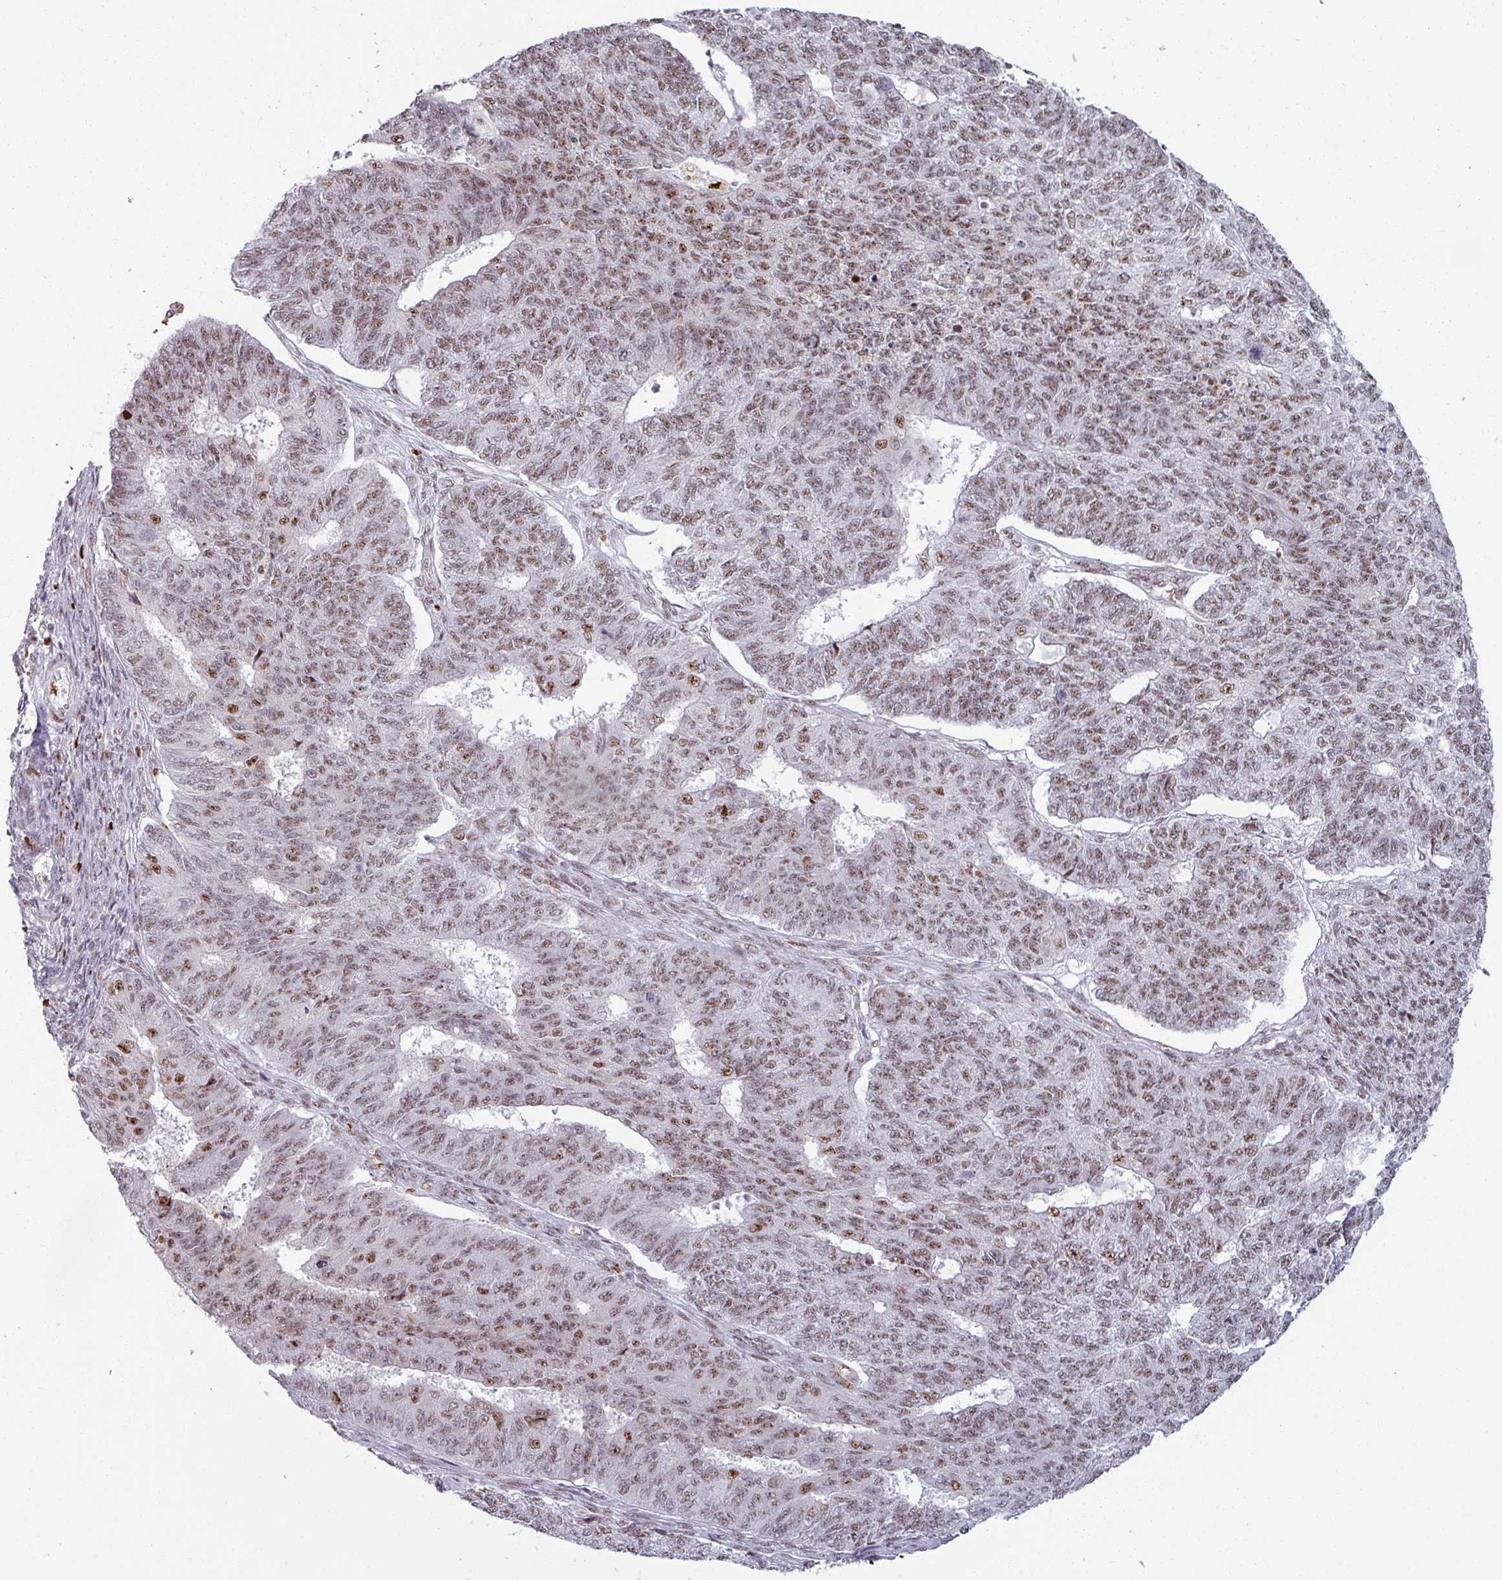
{"staining": {"intensity": "moderate", "quantity": ">75%", "location": "nuclear"}, "tissue": "endometrial cancer", "cell_type": "Tumor cells", "image_type": "cancer", "snomed": [{"axis": "morphology", "description": "Adenocarcinoma, NOS"}, {"axis": "topography", "description": "Endometrium"}], "caption": "Moderate nuclear staining for a protein is seen in approximately >75% of tumor cells of endometrial cancer using immunohistochemistry (IHC).", "gene": "NCOR1", "patient": {"sex": "female", "age": 32}}